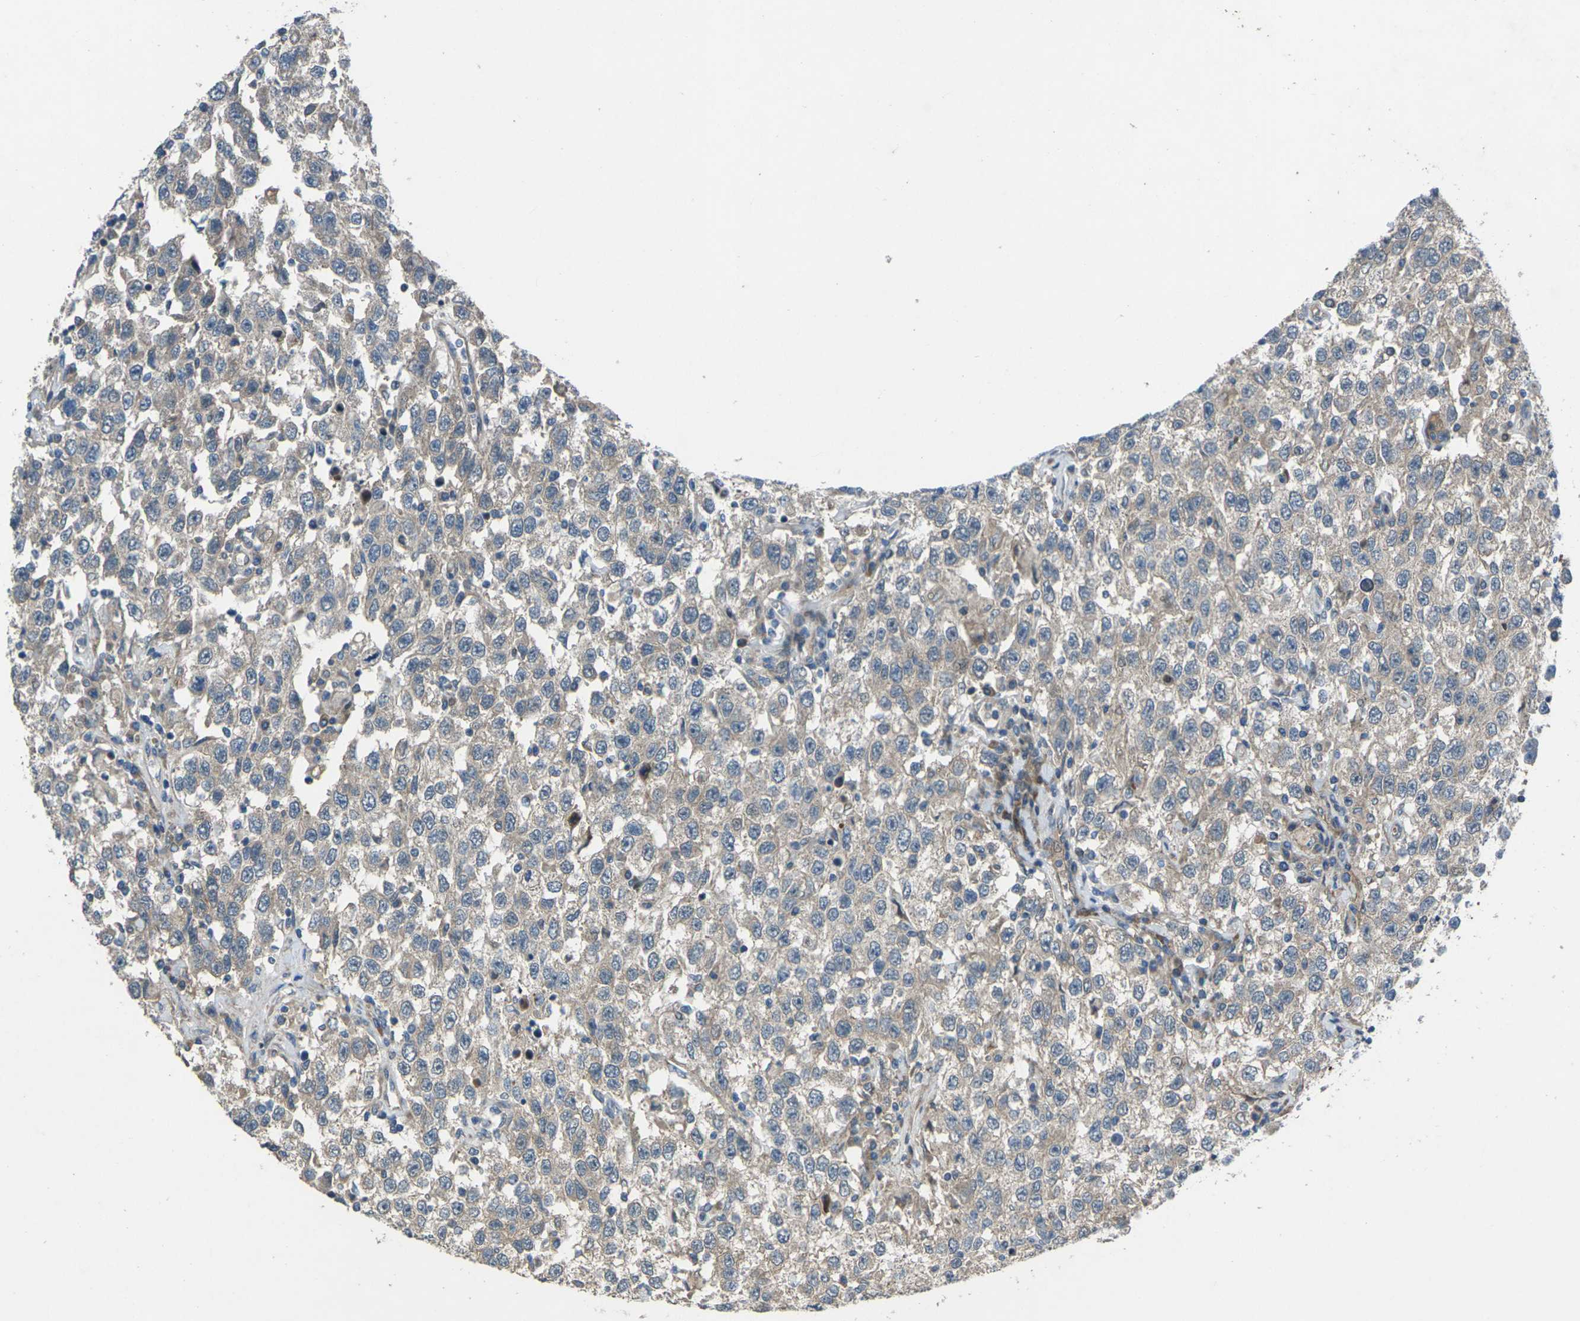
{"staining": {"intensity": "weak", "quantity": "<25%", "location": "cytoplasmic/membranous"}, "tissue": "testis cancer", "cell_type": "Tumor cells", "image_type": "cancer", "snomed": [{"axis": "morphology", "description": "Seminoma, NOS"}, {"axis": "topography", "description": "Testis"}], "caption": "Seminoma (testis) was stained to show a protein in brown. There is no significant expression in tumor cells.", "gene": "EDNRA", "patient": {"sex": "male", "age": 41}}